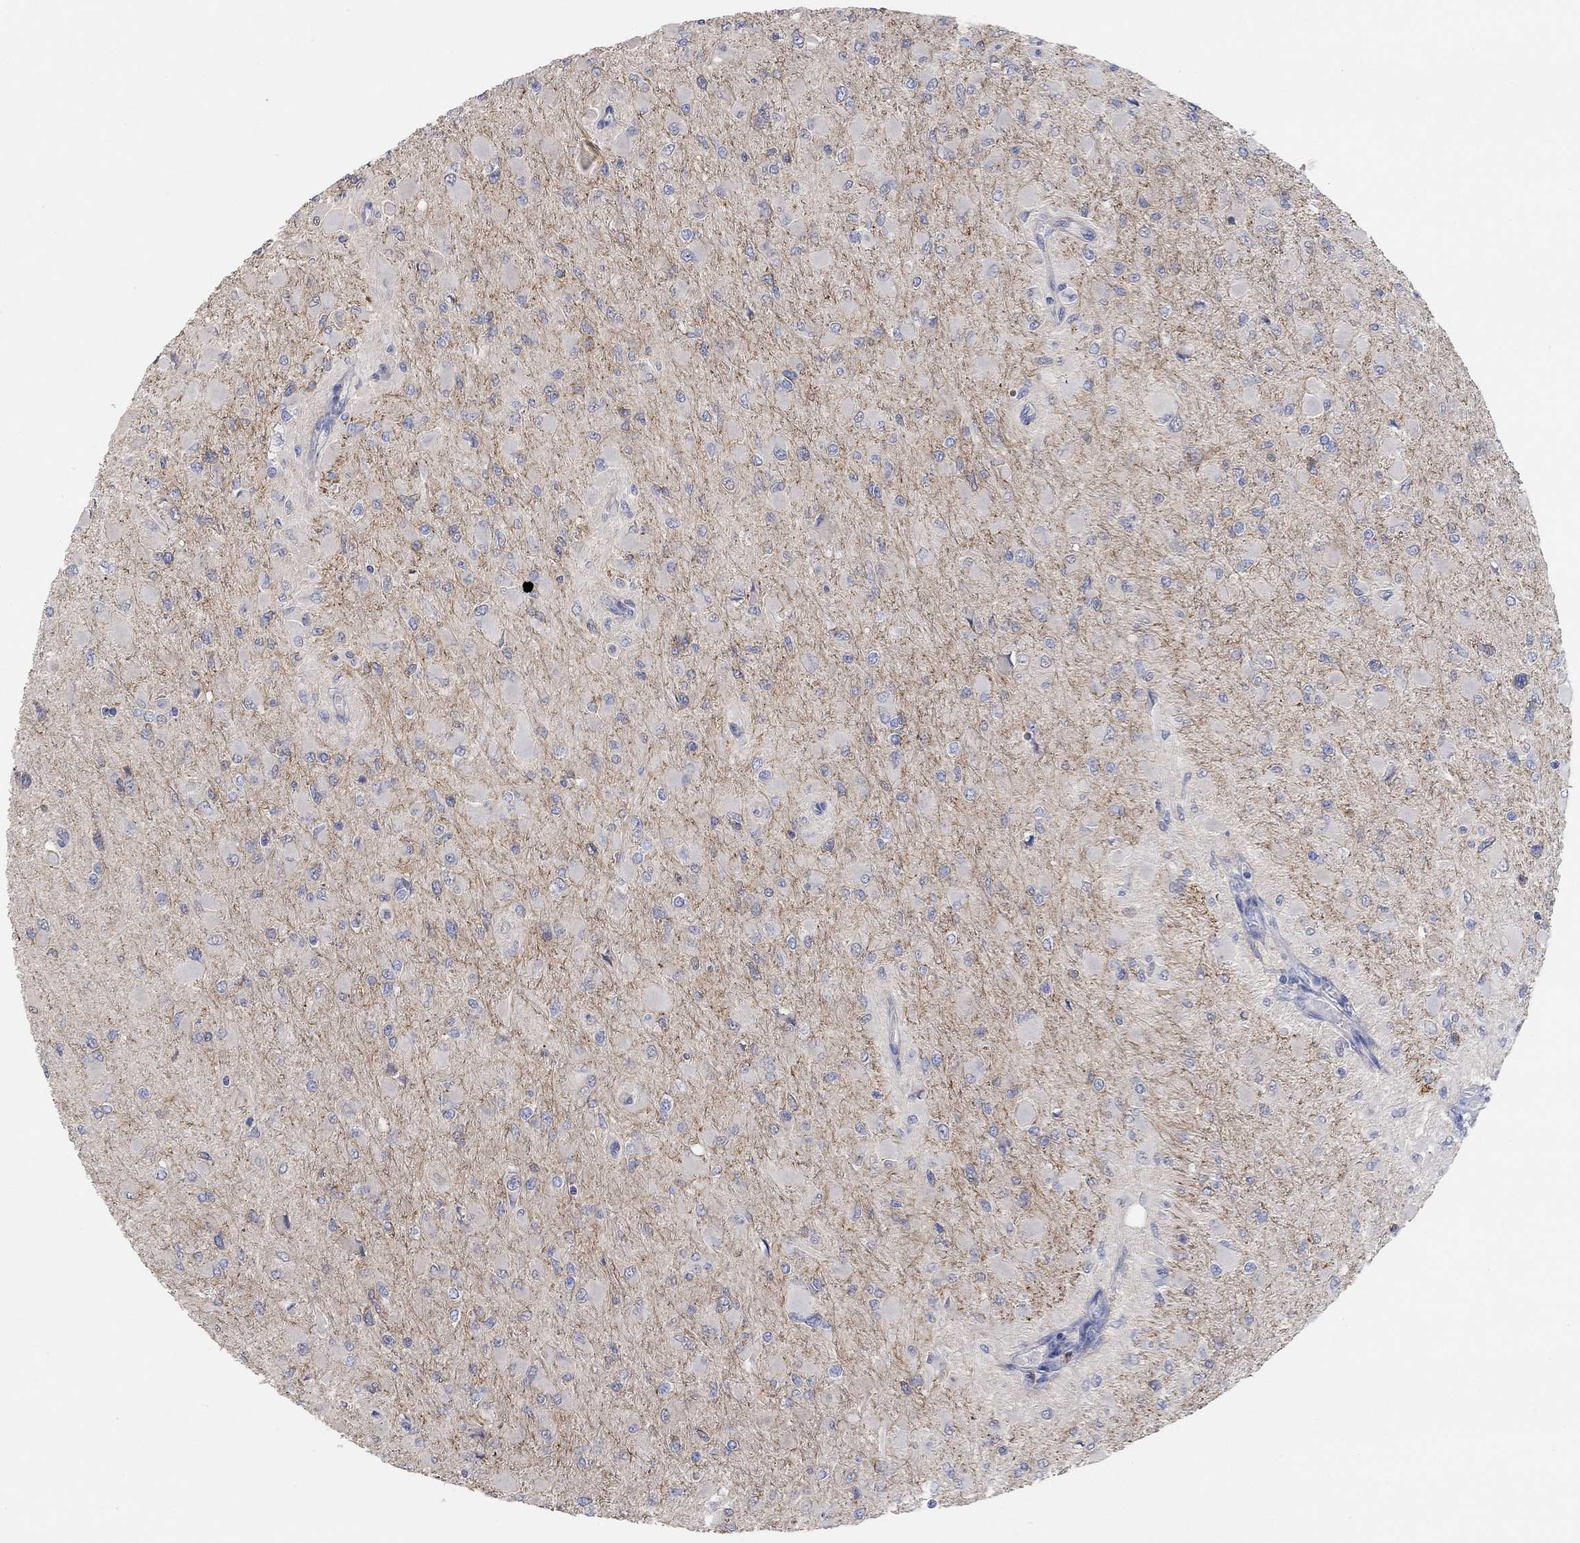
{"staining": {"intensity": "negative", "quantity": "none", "location": "none"}, "tissue": "glioma", "cell_type": "Tumor cells", "image_type": "cancer", "snomed": [{"axis": "morphology", "description": "Glioma, malignant, High grade"}, {"axis": "topography", "description": "Cerebral cortex"}], "caption": "Immunohistochemistry image of neoplastic tissue: human malignant glioma (high-grade) stained with DAB (3,3'-diaminobenzidine) exhibits no significant protein expression in tumor cells.", "gene": "SYT16", "patient": {"sex": "female", "age": 36}}